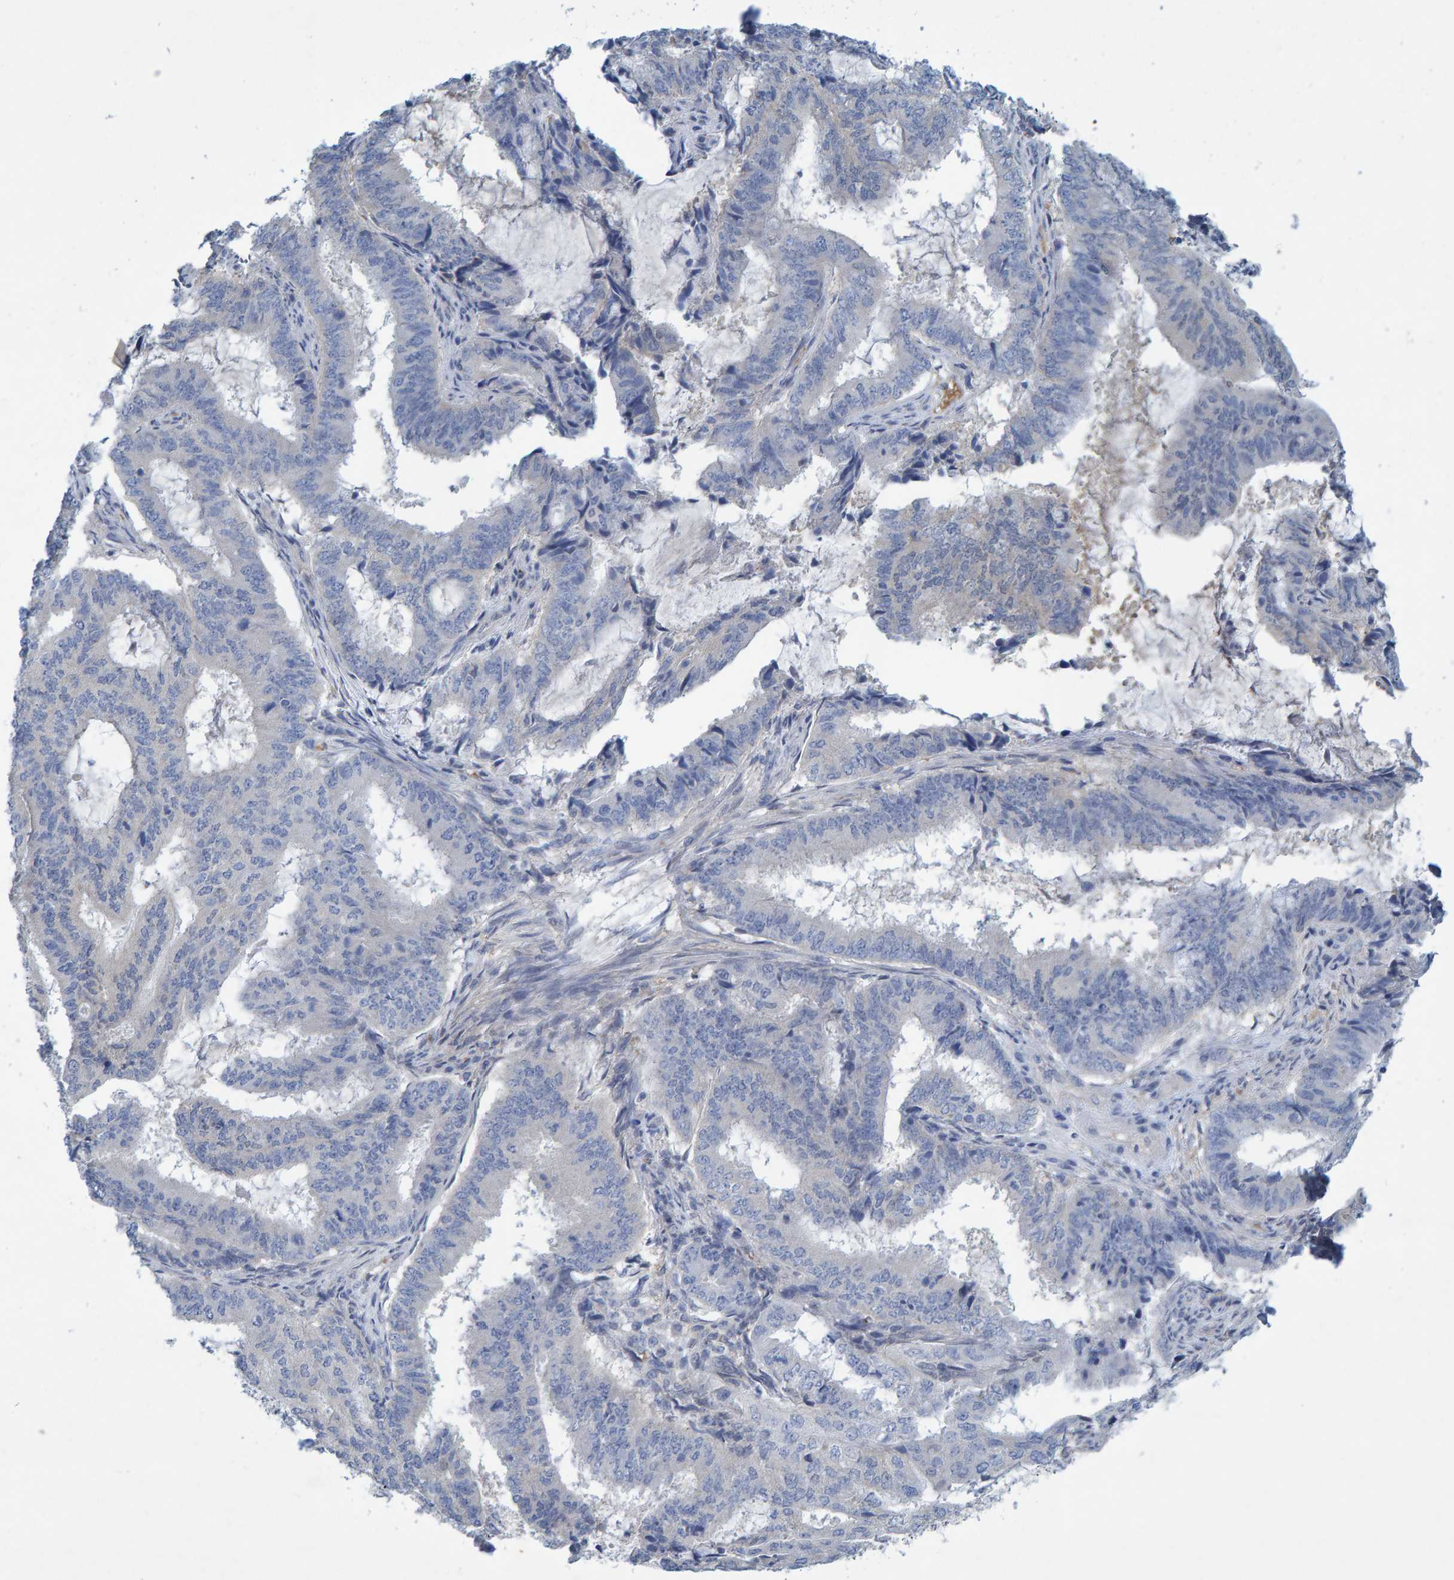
{"staining": {"intensity": "negative", "quantity": "none", "location": "none"}, "tissue": "endometrial cancer", "cell_type": "Tumor cells", "image_type": "cancer", "snomed": [{"axis": "morphology", "description": "Adenocarcinoma, NOS"}, {"axis": "topography", "description": "Endometrium"}], "caption": "An image of adenocarcinoma (endometrial) stained for a protein displays no brown staining in tumor cells.", "gene": "ALAD", "patient": {"sex": "female", "age": 51}}